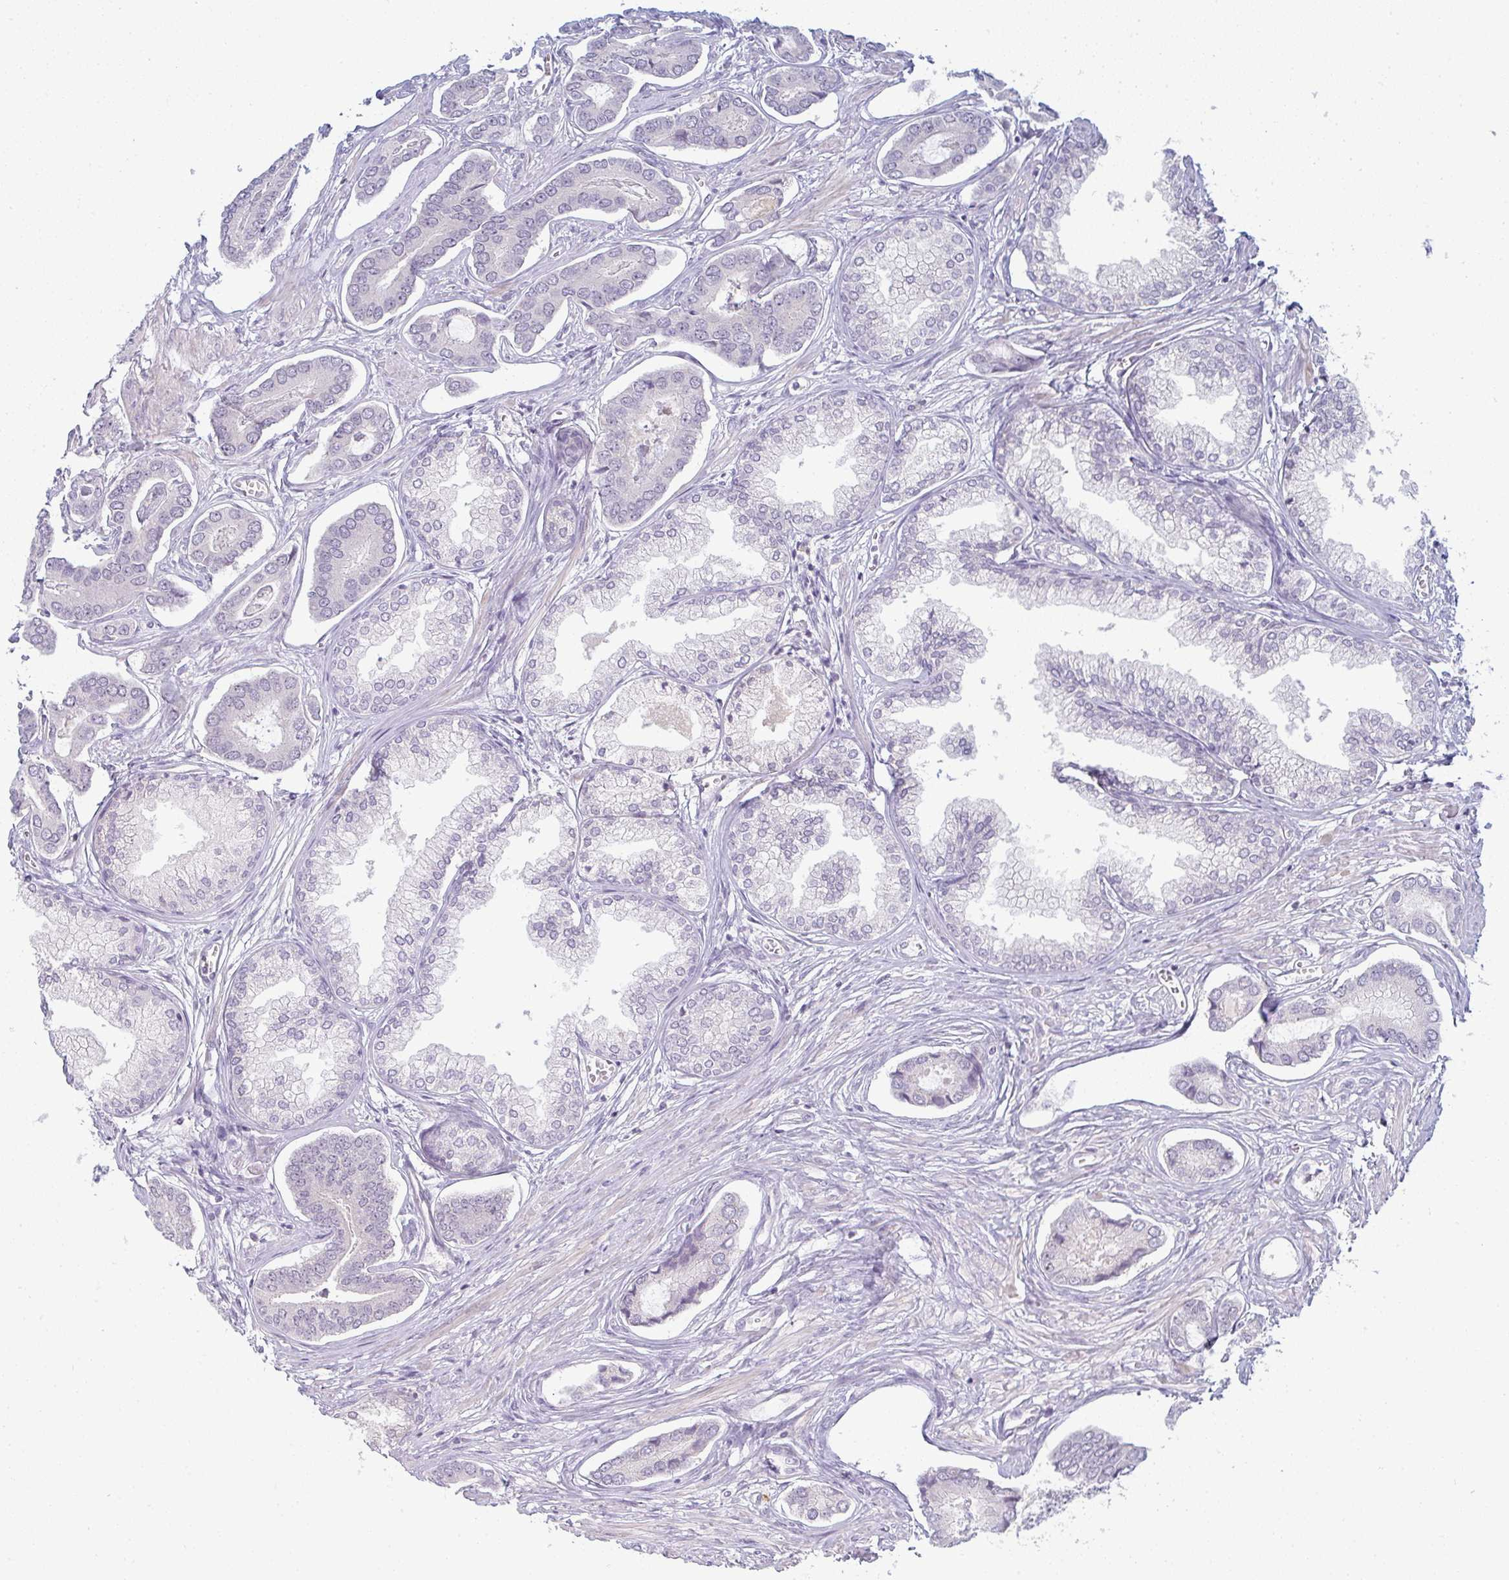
{"staining": {"intensity": "negative", "quantity": "none", "location": "none"}, "tissue": "prostate cancer", "cell_type": "Tumor cells", "image_type": "cancer", "snomed": [{"axis": "morphology", "description": "Adenocarcinoma, NOS"}, {"axis": "topography", "description": "Prostate and seminal vesicle, NOS"}], "caption": "Immunohistochemical staining of prostate adenocarcinoma shows no significant staining in tumor cells. (DAB (3,3'-diaminobenzidine) immunohistochemistry, high magnification).", "gene": "PPFIA4", "patient": {"sex": "male", "age": 76}}